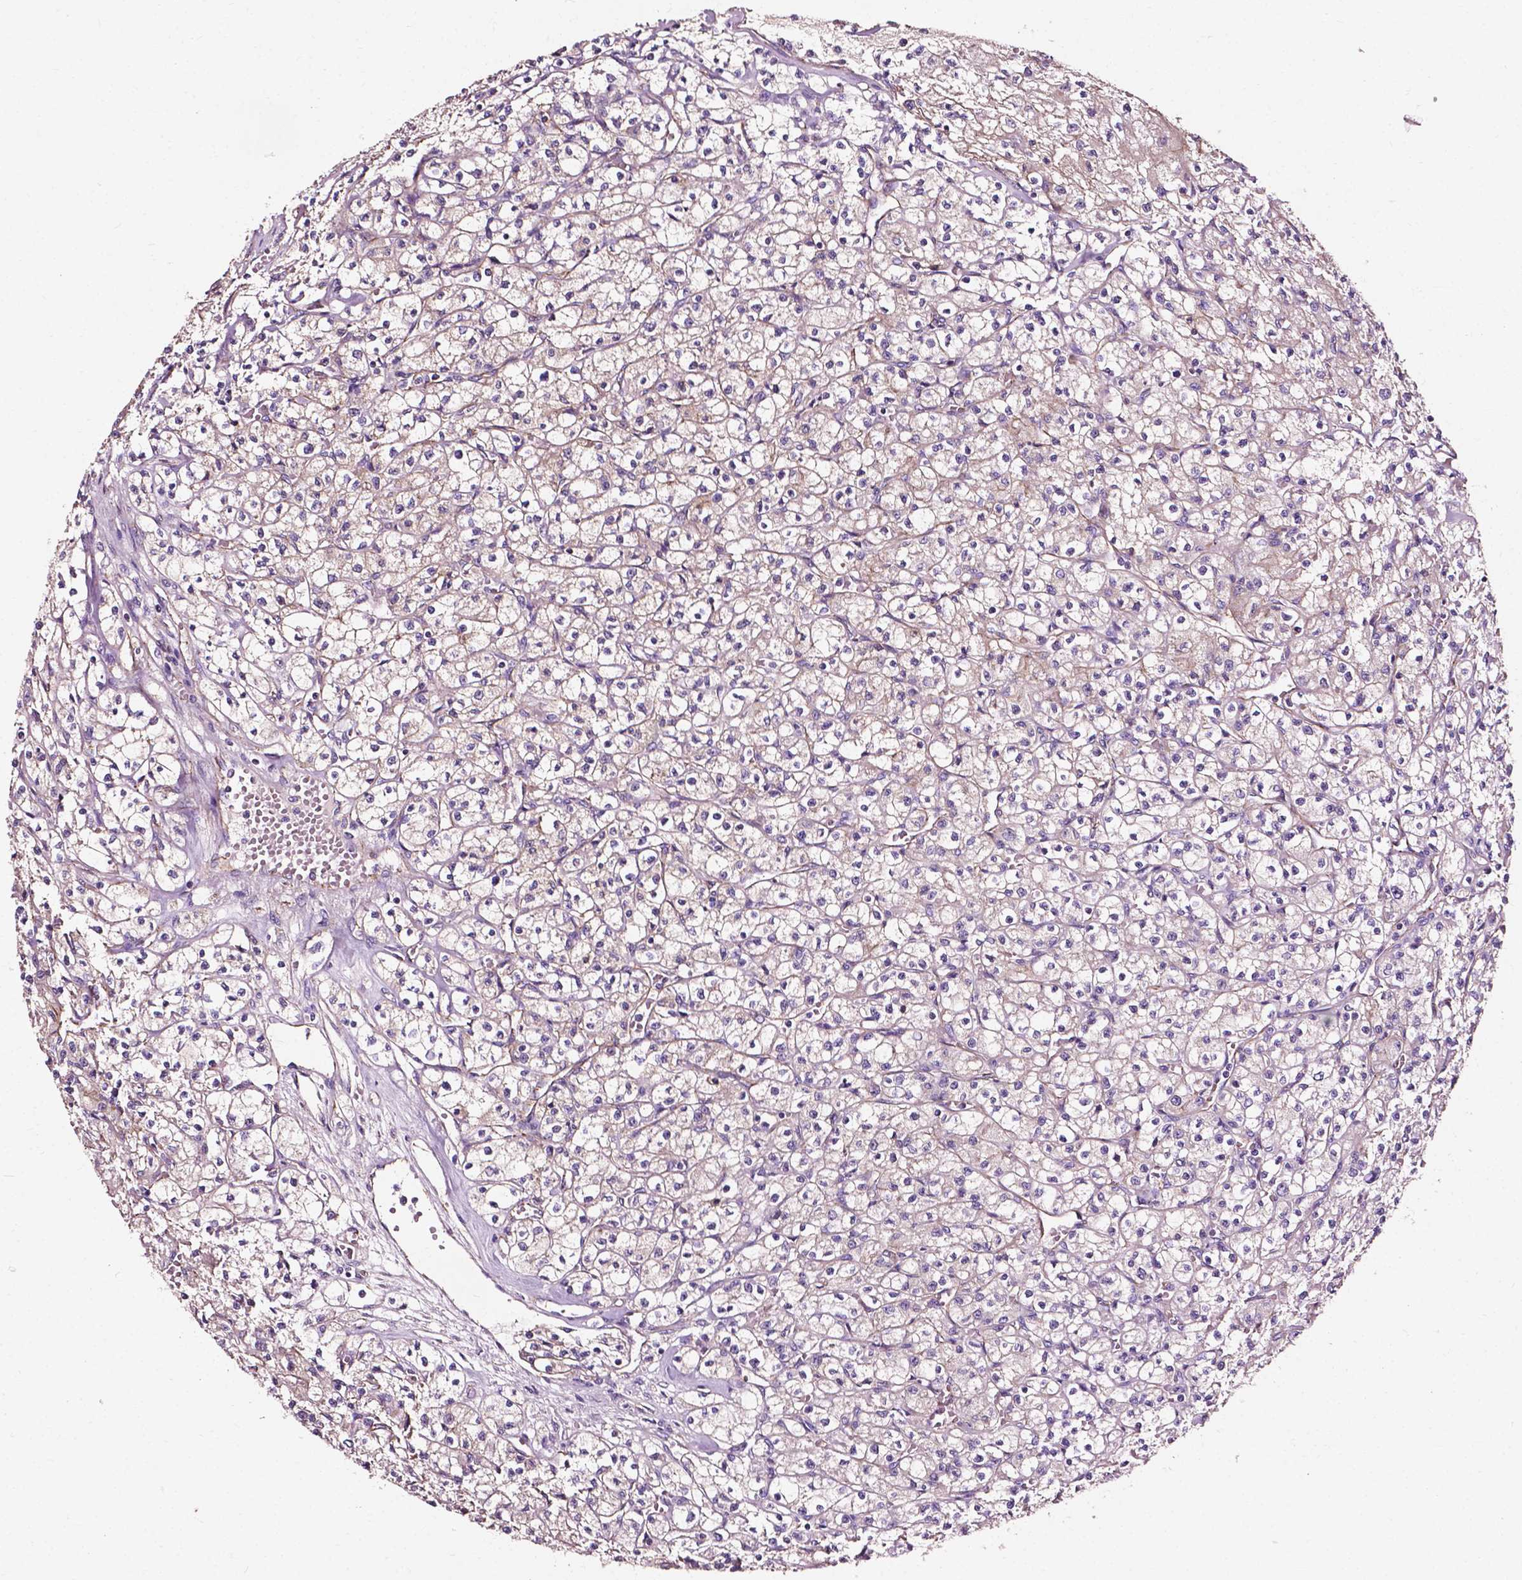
{"staining": {"intensity": "weak", "quantity": "<25%", "location": "cytoplasmic/membranous"}, "tissue": "renal cancer", "cell_type": "Tumor cells", "image_type": "cancer", "snomed": [{"axis": "morphology", "description": "Adenocarcinoma, NOS"}, {"axis": "topography", "description": "Kidney"}], "caption": "Tumor cells are negative for protein expression in human adenocarcinoma (renal). (Immunohistochemistry (ihc), brightfield microscopy, high magnification).", "gene": "ATG16L1", "patient": {"sex": "female", "age": 70}}